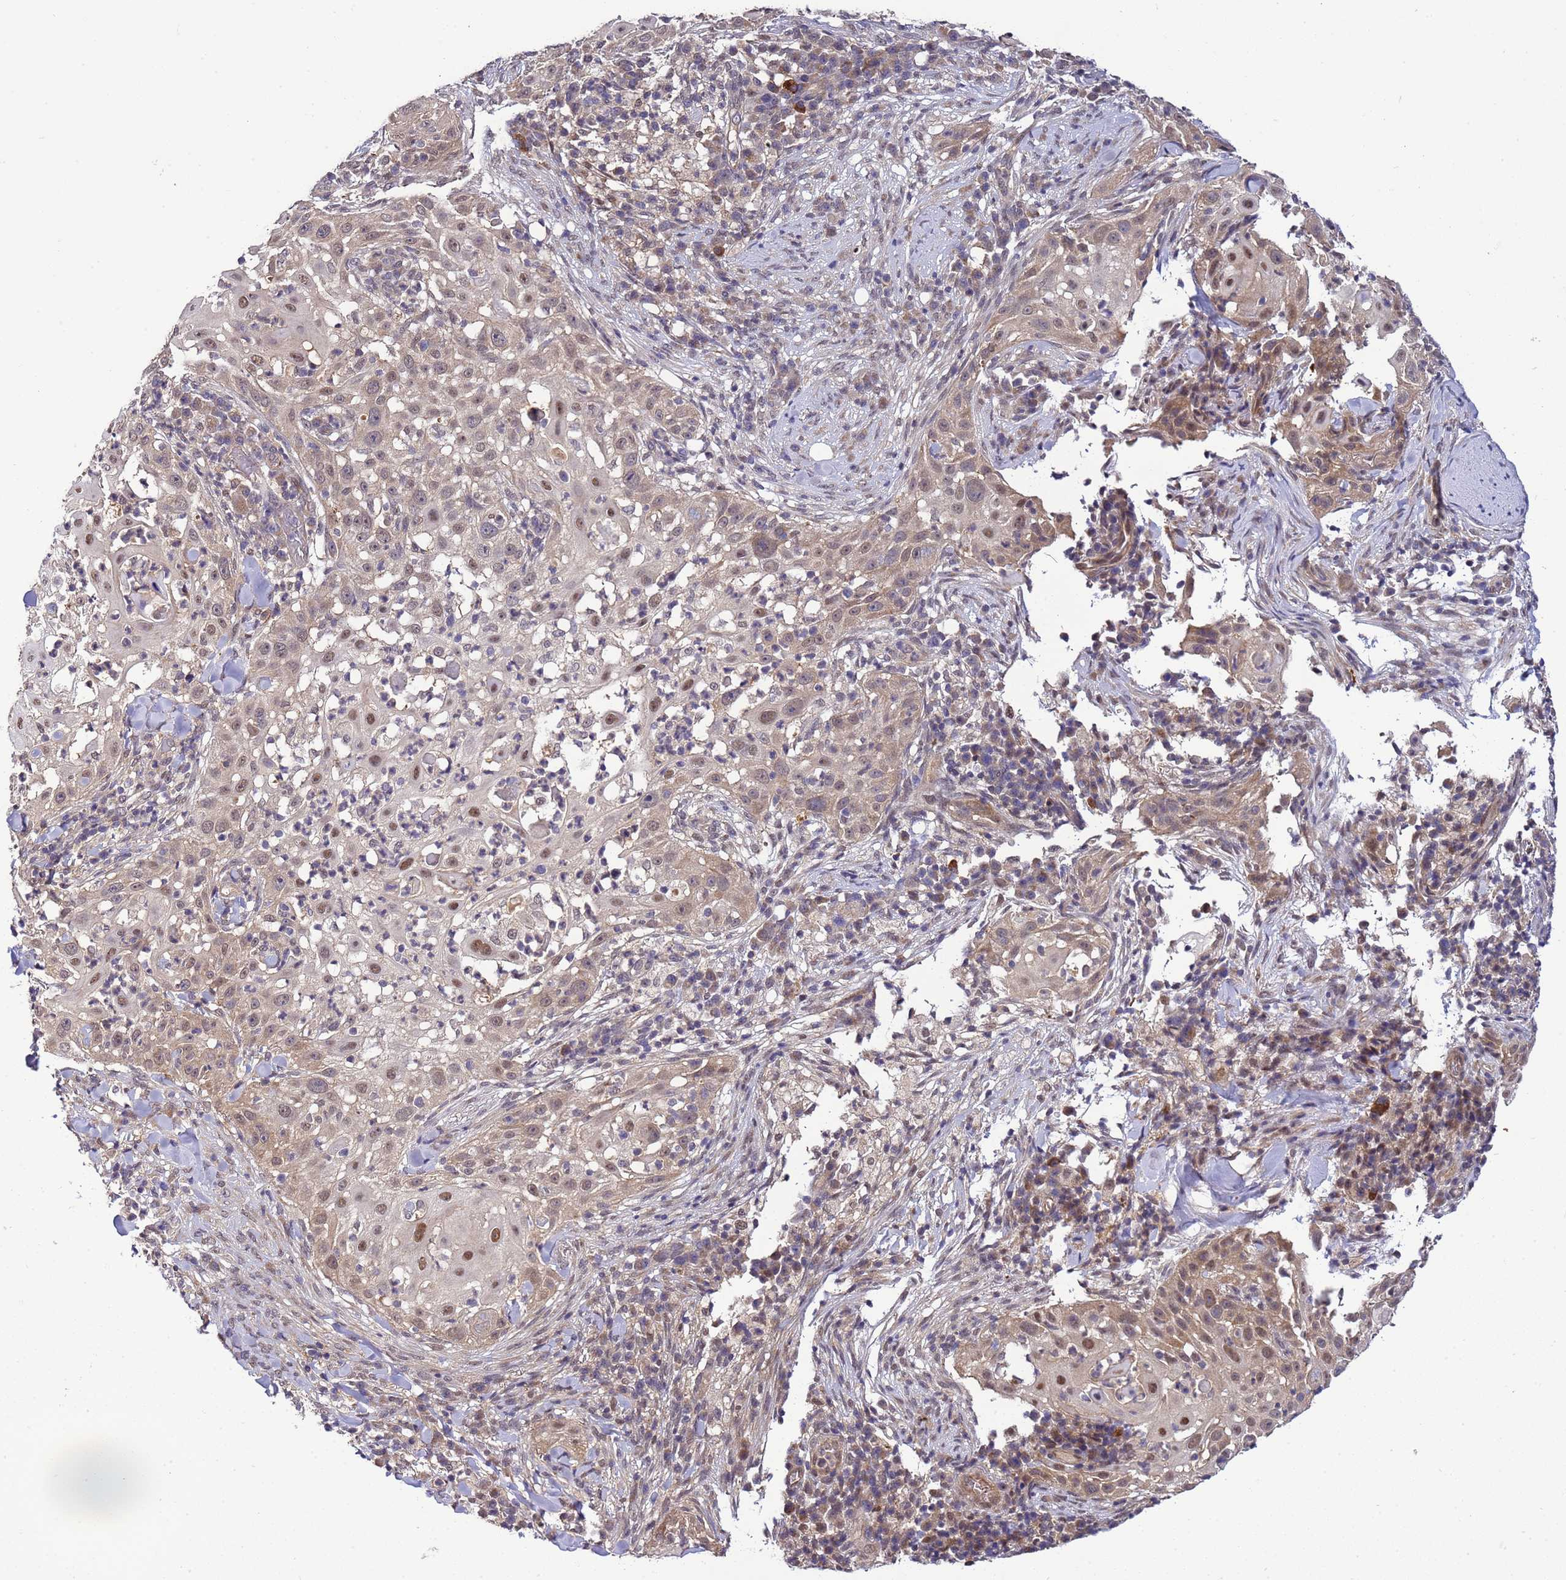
{"staining": {"intensity": "weak", "quantity": "25%-75%", "location": "nuclear"}, "tissue": "skin cancer", "cell_type": "Tumor cells", "image_type": "cancer", "snomed": [{"axis": "morphology", "description": "Squamous cell carcinoma, NOS"}, {"axis": "topography", "description": "Skin"}], "caption": "Skin cancer (squamous cell carcinoma) stained with a protein marker reveals weak staining in tumor cells.", "gene": "GEN1", "patient": {"sex": "female", "age": 44}}